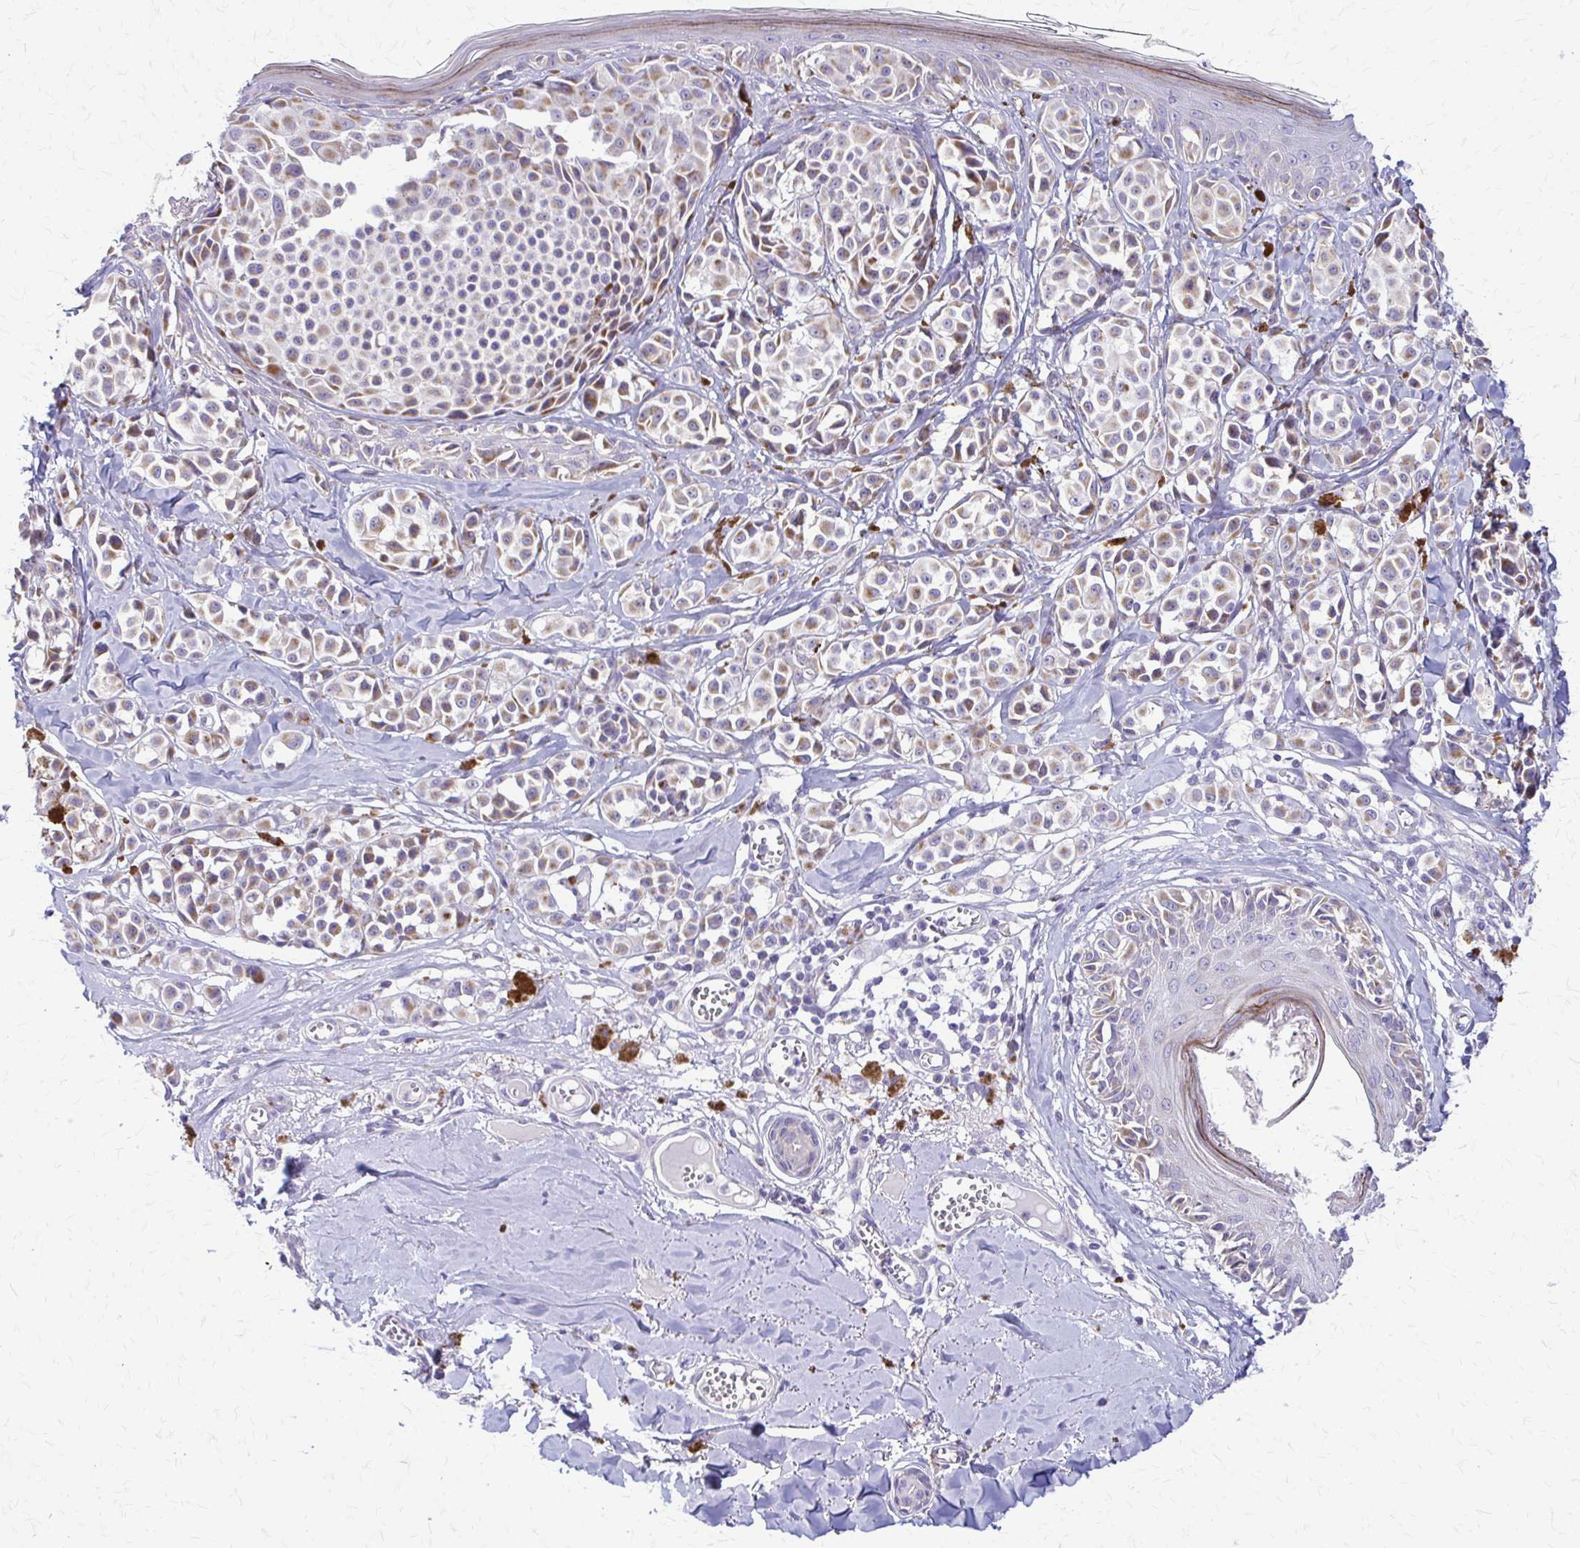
{"staining": {"intensity": "moderate", "quantity": "25%-75%", "location": "cytoplasmic/membranous"}, "tissue": "melanoma", "cell_type": "Tumor cells", "image_type": "cancer", "snomed": [{"axis": "morphology", "description": "Malignant melanoma, NOS"}, {"axis": "topography", "description": "Skin"}], "caption": "Immunohistochemistry (IHC) of malignant melanoma exhibits medium levels of moderate cytoplasmic/membranous positivity in about 25%-75% of tumor cells.", "gene": "SAMD13", "patient": {"sex": "female", "age": 43}}